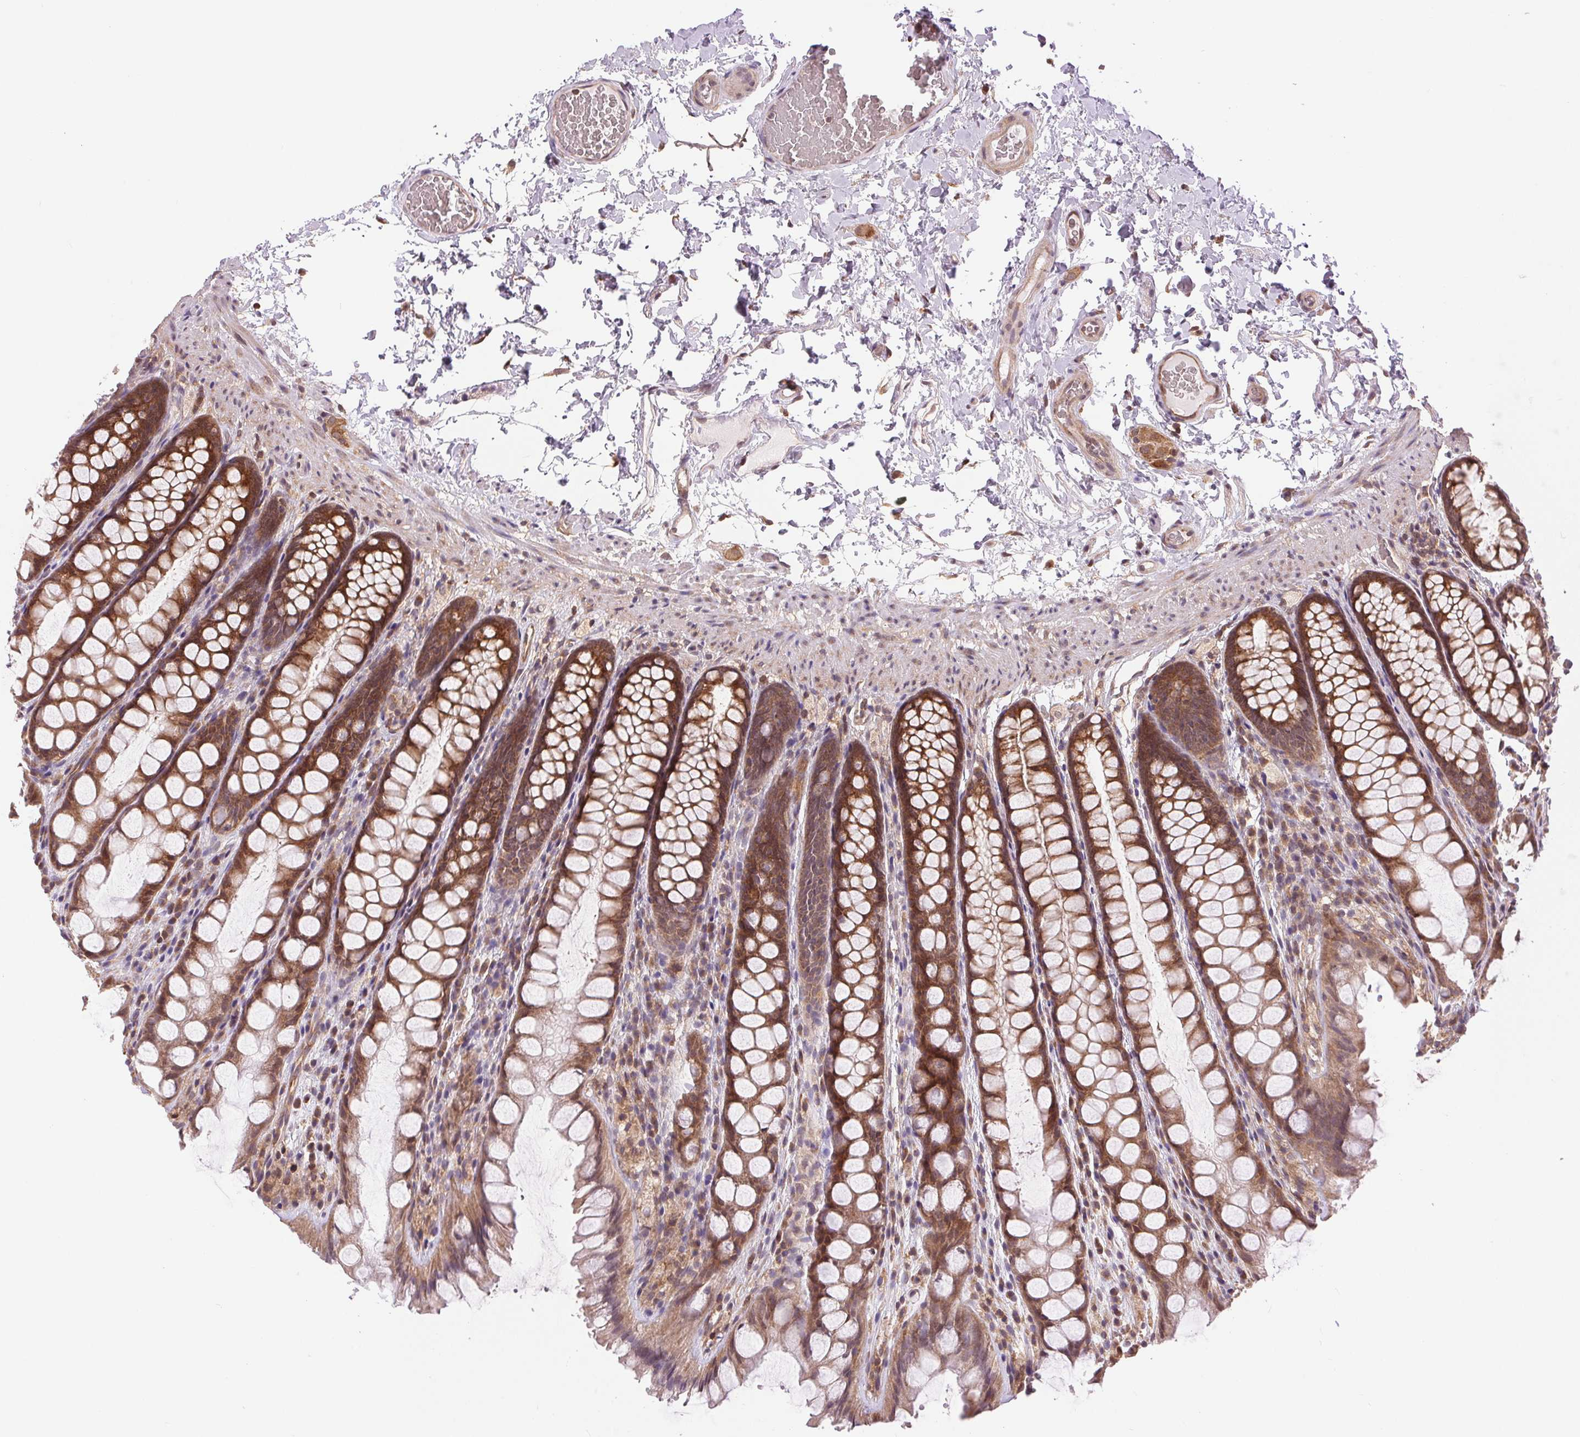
{"staining": {"intensity": "moderate", "quantity": "<25%", "location": "cytoplasmic/membranous,nuclear"}, "tissue": "colon", "cell_type": "Endothelial cells", "image_type": "normal", "snomed": [{"axis": "morphology", "description": "Normal tissue, NOS"}, {"axis": "topography", "description": "Colon"}], "caption": "The photomicrograph reveals immunohistochemical staining of normal colon. There is moderate cytoplasmic/membranous,nuclear staining is present in approximately <25% of endothelial cells.", "gene": "BTF3L4", "patient": {"sex": "male", "age": 47}}